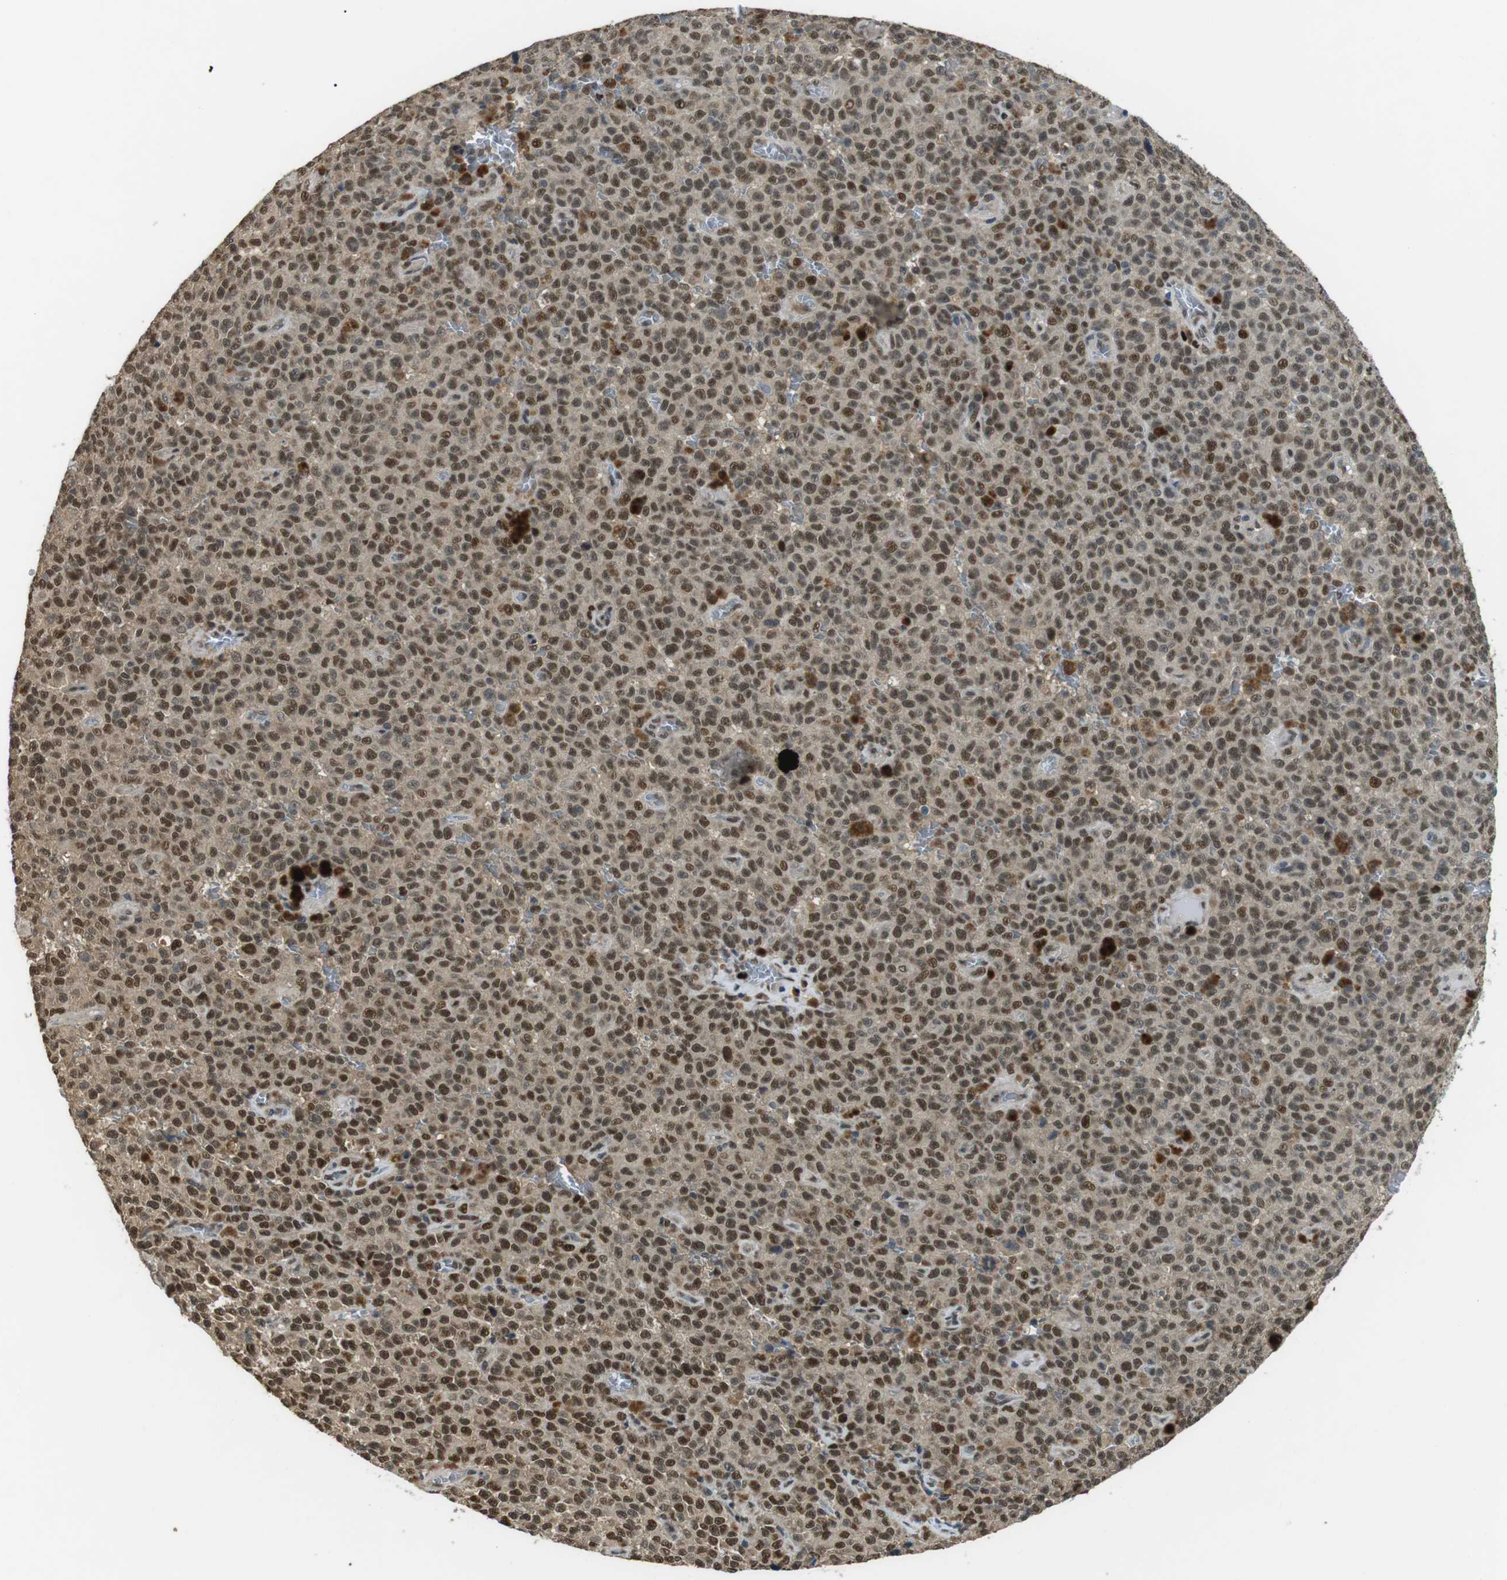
{"staining": {"intensity": "moderate", "quantity": ">75%", "location": "nuclear"}, "tissue": "melanoma", "cell_type": "Tumor cells", "image_type": "cancer", "snomed": [{"axis": "morphology", "description": "Malignant melanoma, NOS"}, {"axis": "topography", "description": "Skin"}], "caption": "A photomicrograph showing moderate nuclear staining in approximately >75% of tumor cells in melanoma, as visualized by brown immunohistochemical staining.", "gene": "ORAI3", "patient": {"sex": "female", "age": 82}}